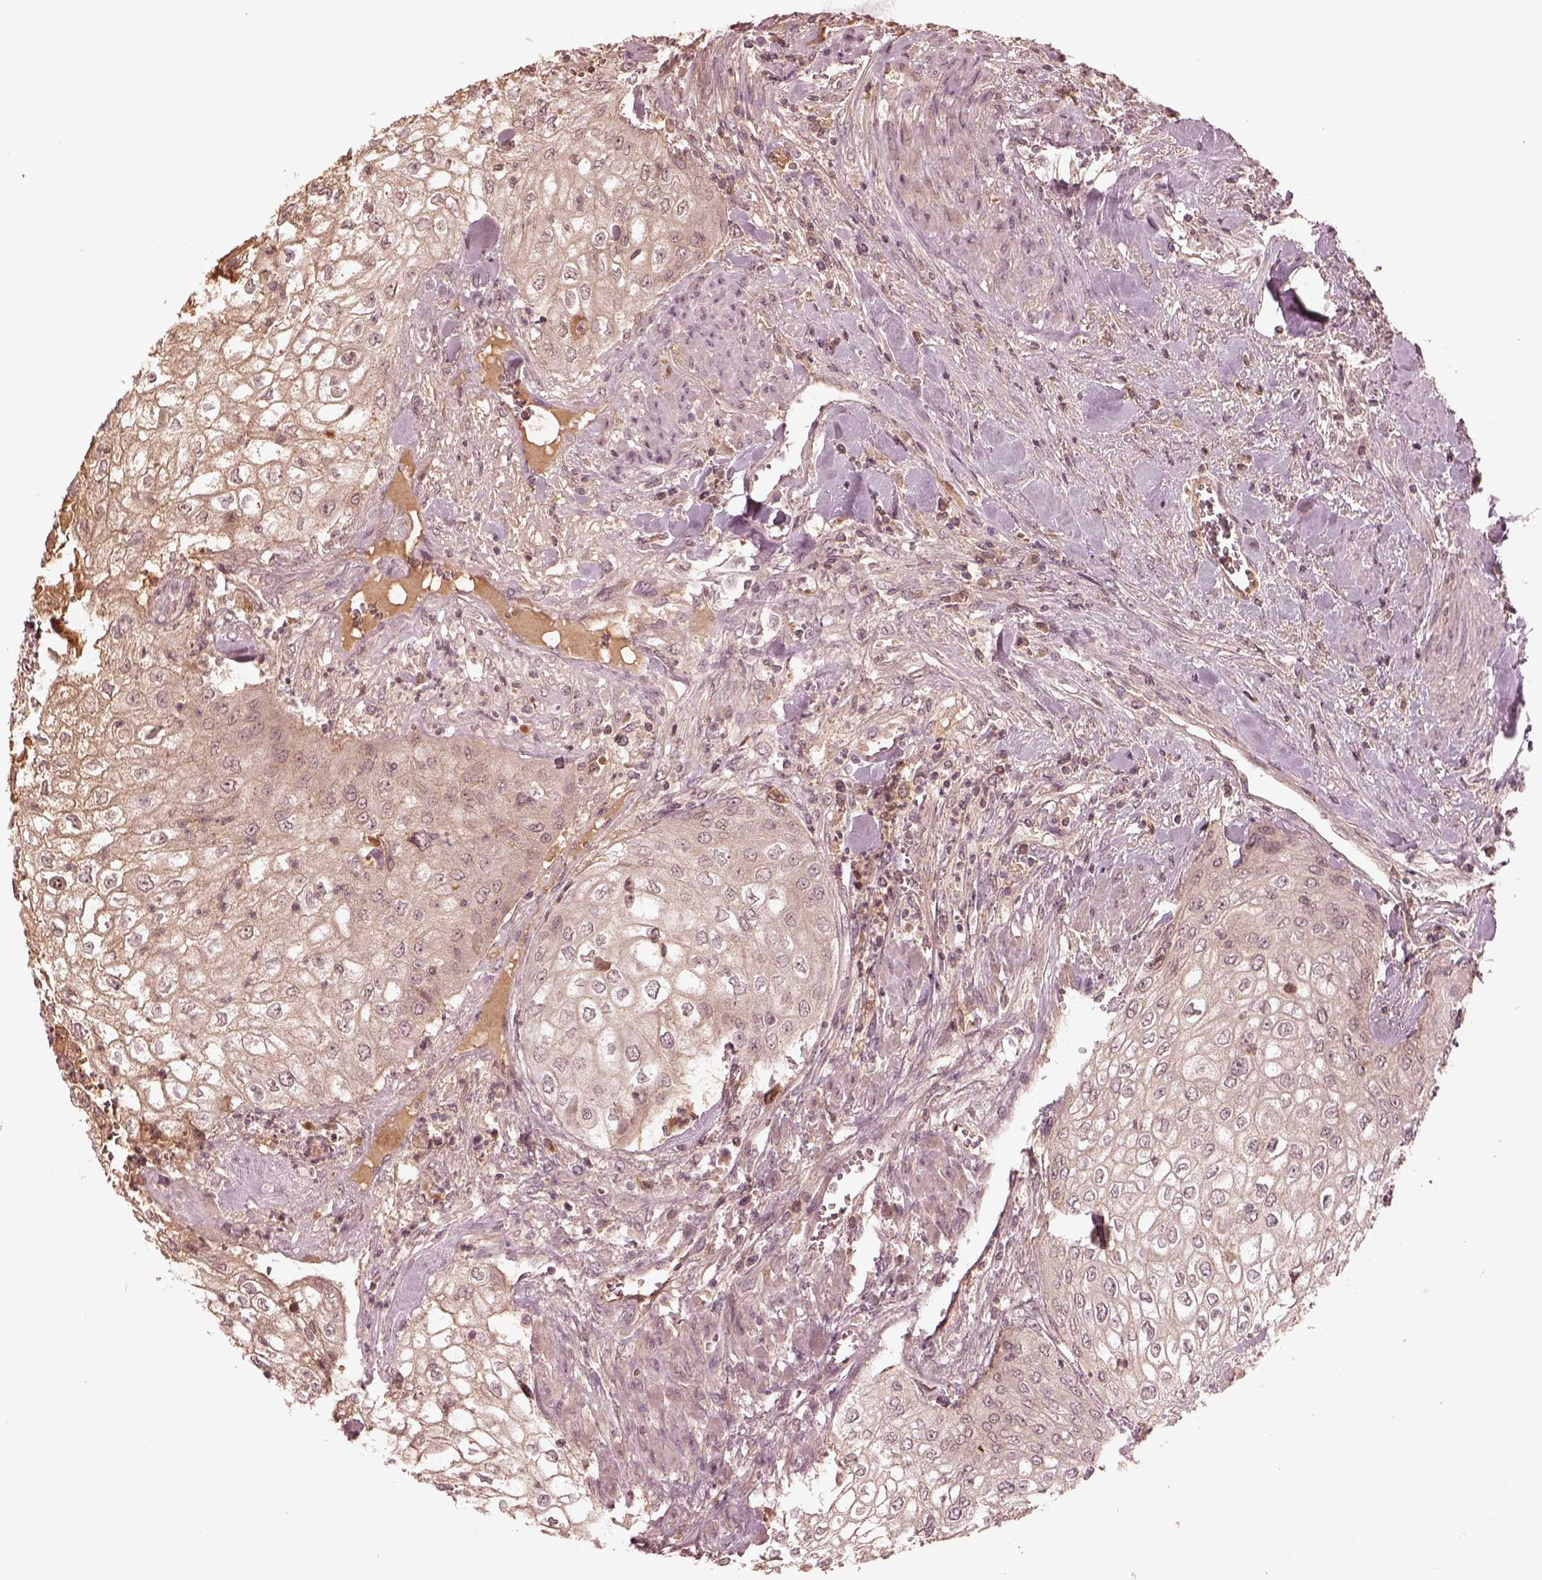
{"staining": {"intensity": "negative", "quantity": "none", "location": "none"}, "tissue": "urothelial cancer", "cell_type": "Tumor cells", "image_type": "cancer", "snomed": [{"axis": "morphology", "description": "Urothelial carcinoma, High grade"}, {"axis": "topography", "description": "Urinary bladder"}], "caption": "The immunohistochemistry (IHC) histopathology image has no significant staining in tumor cells of urothelial cancer tissue.", "gene": "TF", "patient": {"sex": "male", "age": 62}}